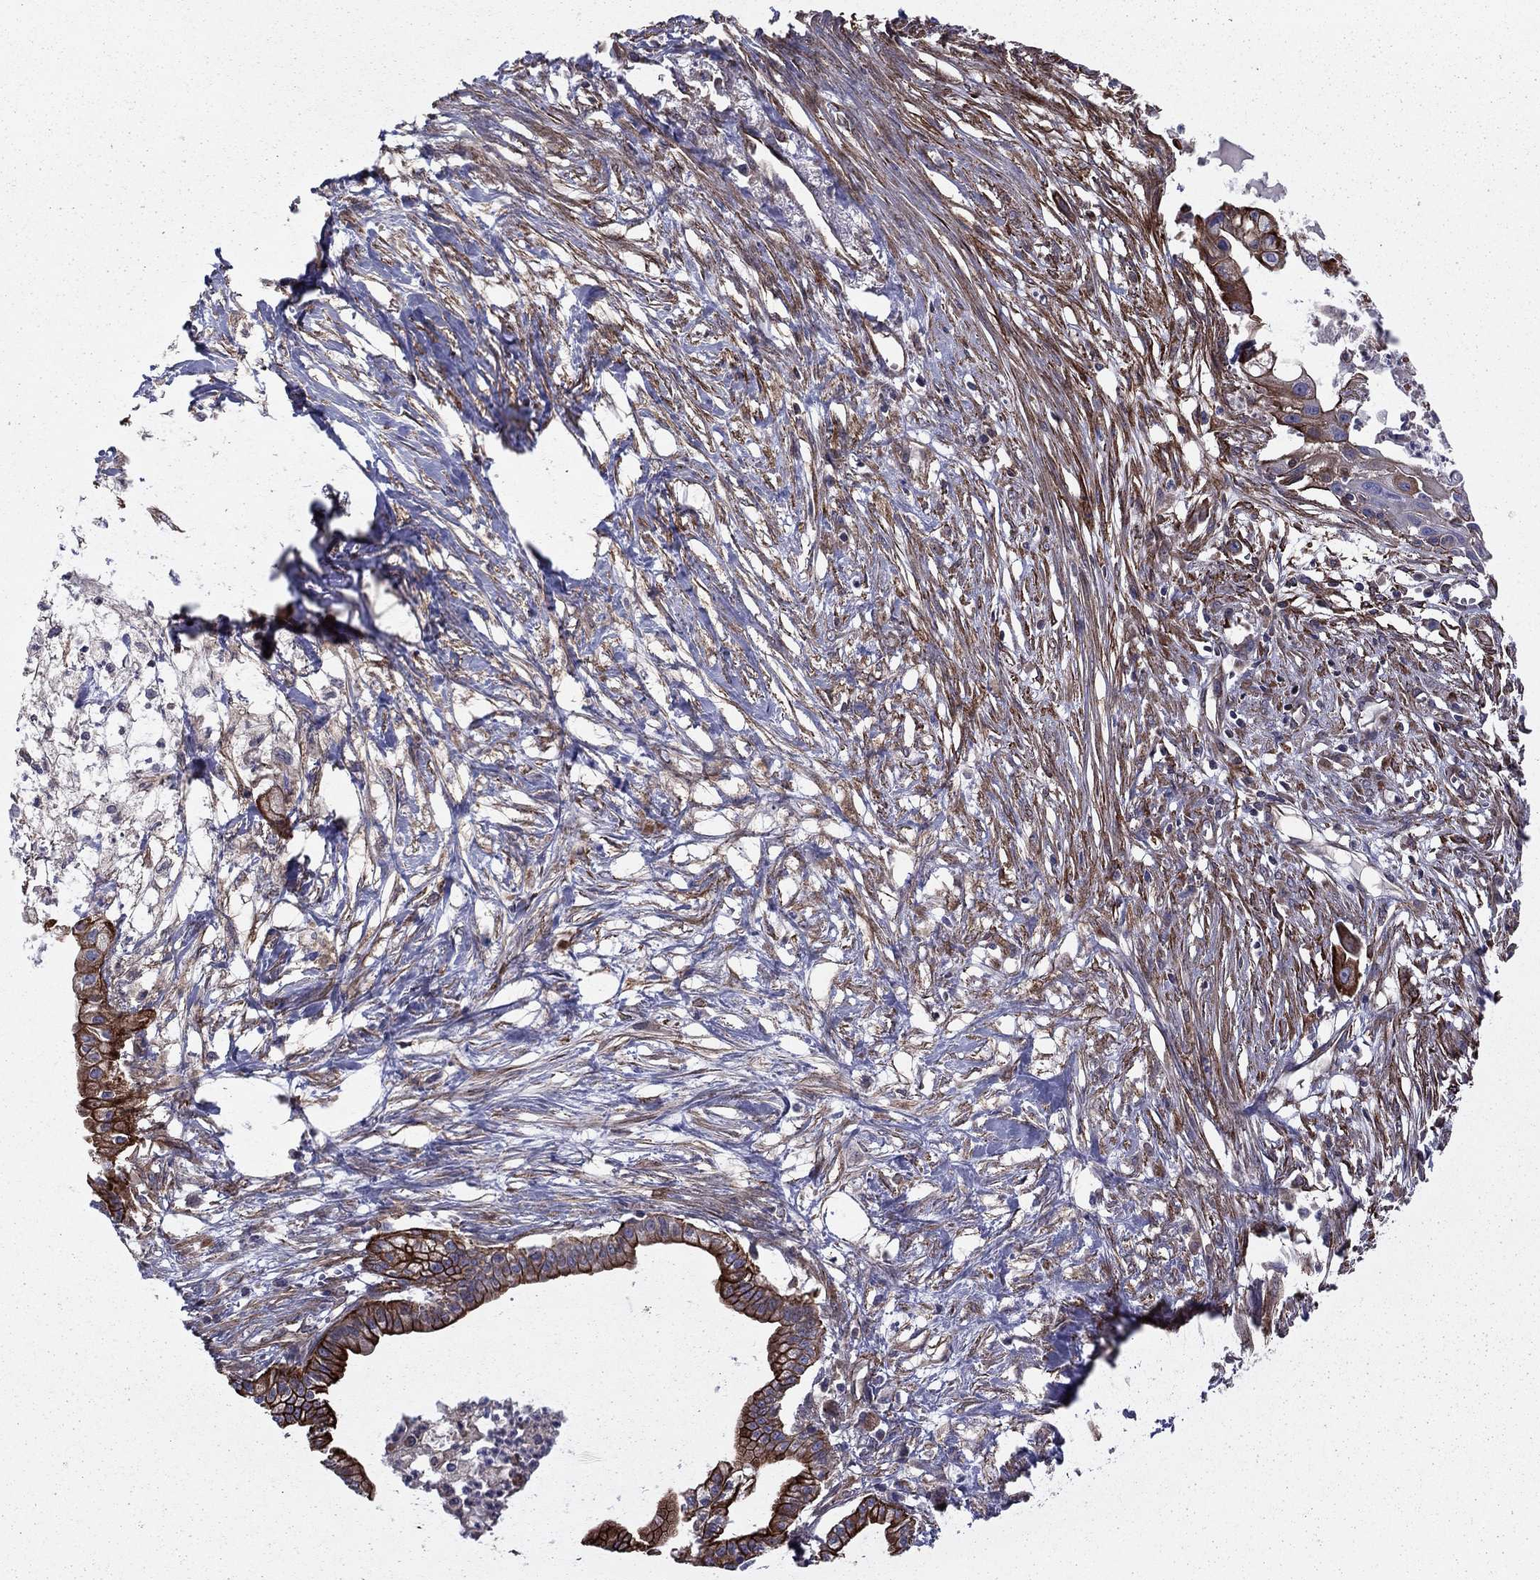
{"staining": {"intensity": "strong", "quantity": ">75%", "location": "cytoplasmic/membranous"}, "tissue": "pancreatic cancer", "cell_type": "Tumor cells", "image_type": "cancer", "snomed": [{"axis": "morphology", "description": "Normal tissue, NOS"}, {"axis": "morphology", "description": "Adenocarcinoma, NOS"}, {"axis": "topography", "description": "Pancreas"}], "caption": "Brown immunohistochemical staining in human pancreatic cancer exhibits strong cytoplasmic/membranous expression in about >75% of tumor cells. Nuclei are stained in blue.", "gene": "SHMT1", "patient": {"sex": "female", "age": 58}}